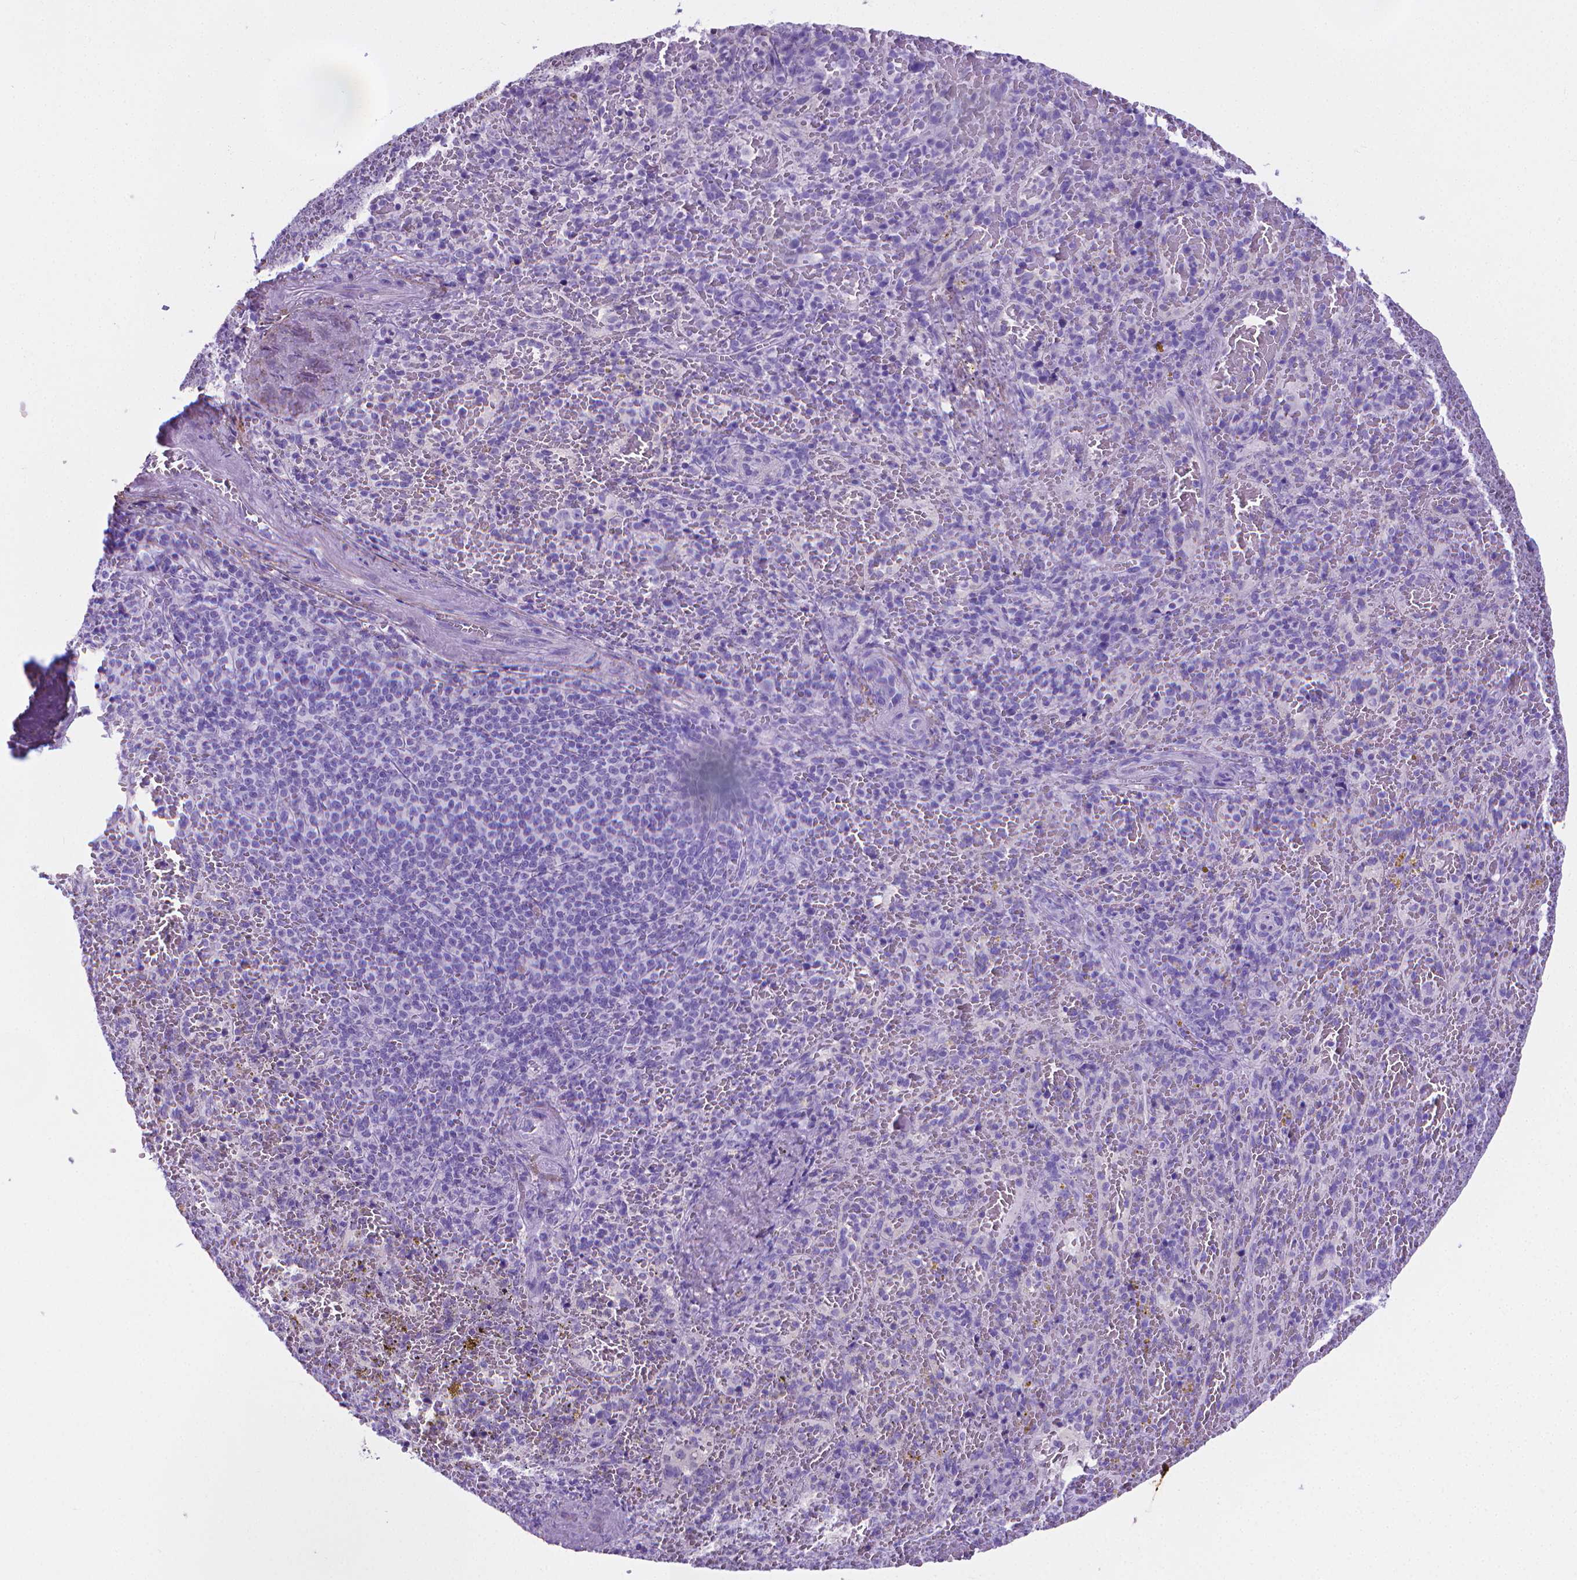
{"staining": {"intensity": "negative", "quantity": "none", "location": "none"}, "tissue": "spleen", "cell_type": "Cells in red pulp", "image_type": "normal", "snomed": [{"axis": "morphology", "description": "Normal tissue, NOS"}, {"axis": "topography", "description": "Spleen"}], "caption": "IHC photomicrograph of normal spleen stained for a protein (brown), which displays no staining in cells in red pulp.", "gene": "MFAP2", "patient": {"sex": "female", "age": 50}}